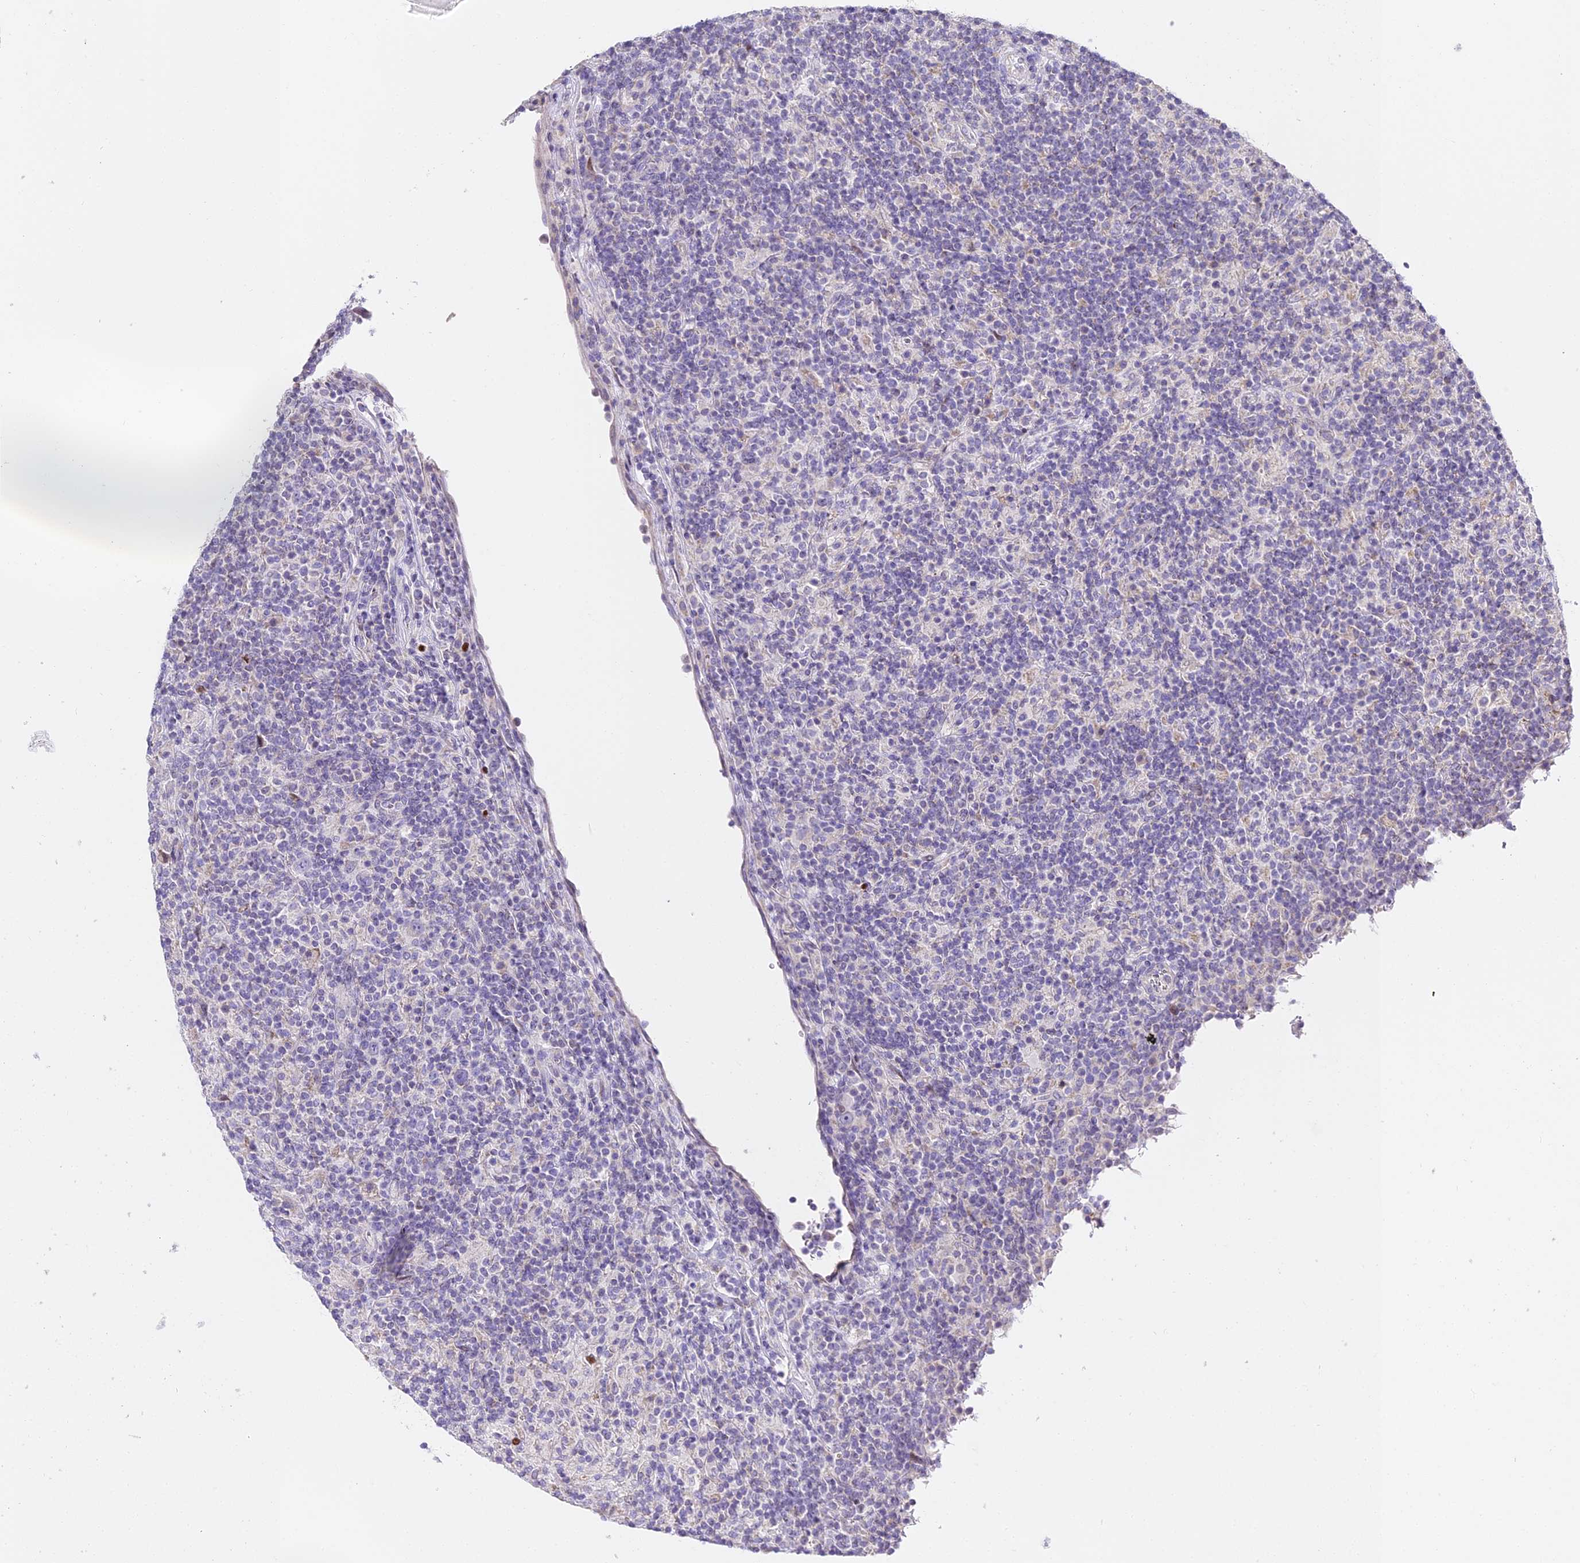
{"staining": {"intensity": "negative", "quantity": "none", "location": "none"}, "tissue": "lymphoma", "cell_type": "Tumor cells", "image_type": "cancer", "snomed": [{"axis": "morphology", "description": "Hodgkin's disease, NOS"}, {"axis": "topography", "description": "Lymph node"}], "caption": "This is an immunohistochemistry histopathology image of lymphoma. There is no positivity in tumor cells.", "gene": "SERP1", "patient": {"sex": "male", "age": 70}}